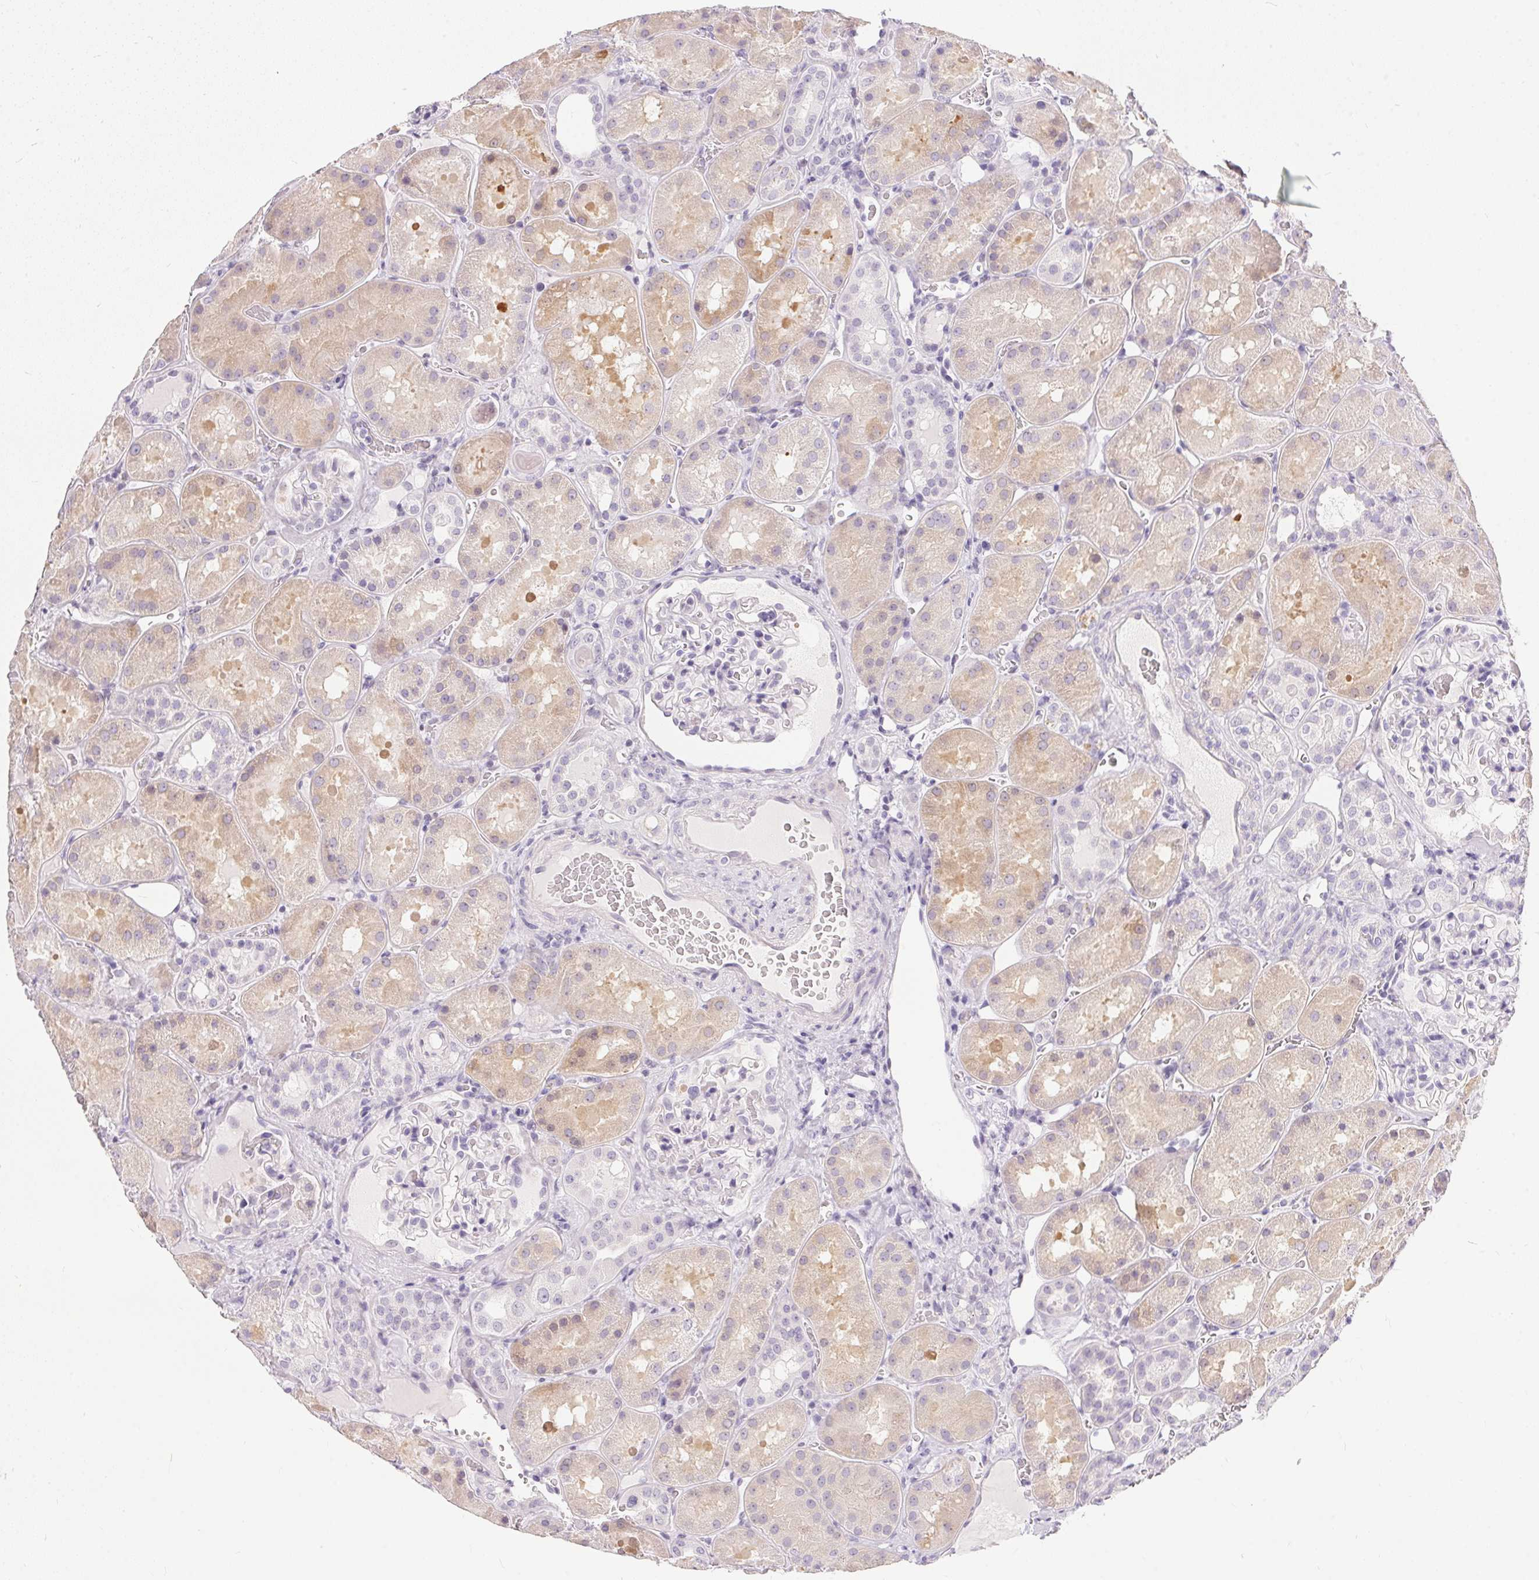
{"staining": {"intensity": "negative", "quantity": "none", "location": "none"}, "tissue": "kidney", "cell_type": "Cells in glomeruli", "image_type": "normal", "snomed": [{"axis": "morphology", "description": "Normal tissue, NOS"}, {"axis": "topography", "description": "Kidney"}], "caption": "High power microscopy photomicrograph of an immunohistochemistry image of normal kidney, revealing no significant positivity in cells in glomeruli.", "gene": "GBP6", "patient": {"sex": "male", "age": 73}}